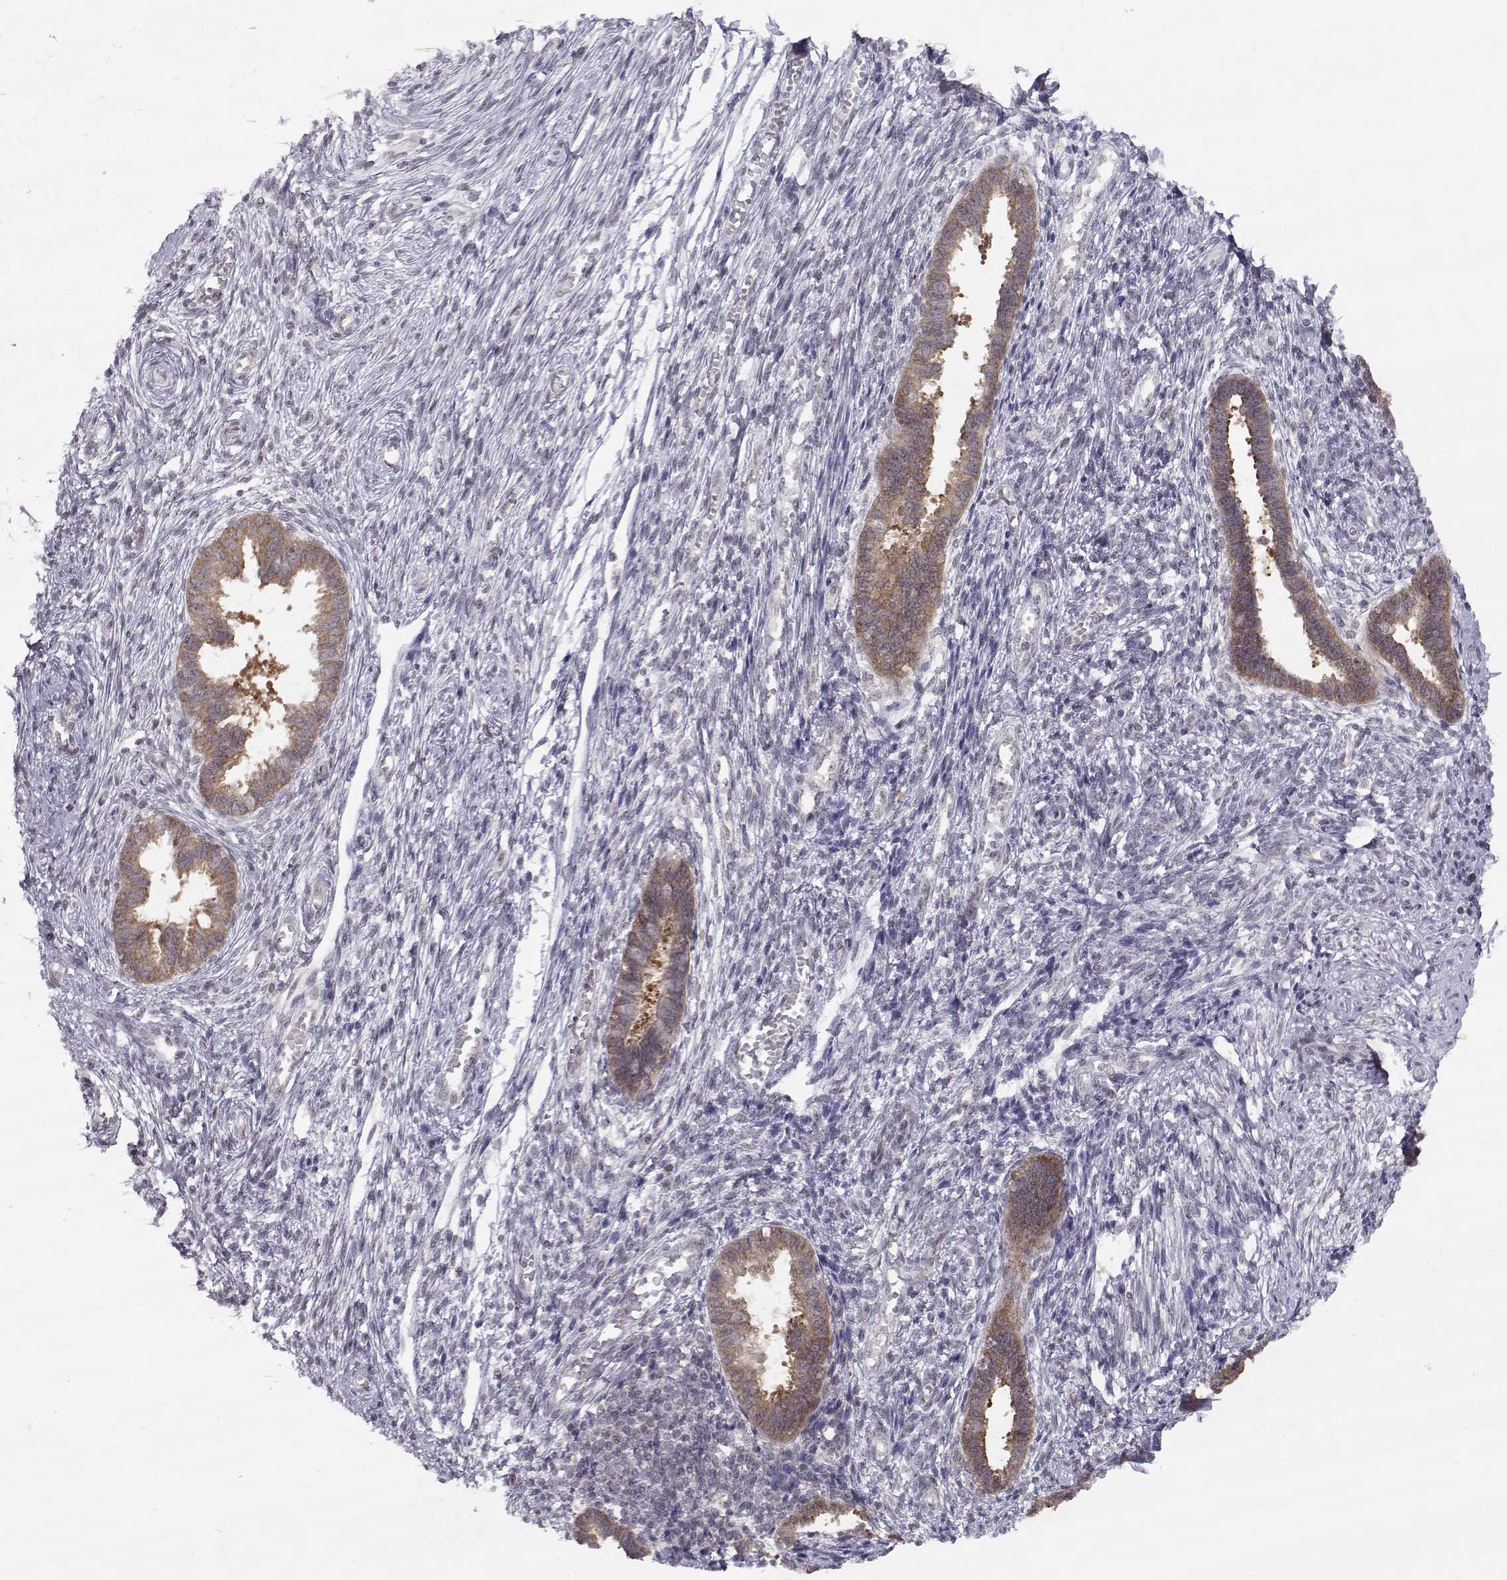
{"staining": {"intensity": "negative", "quantity": "none", "location": "none"}, "tissue": "endometrium", "cell_type": "Cells in endometrial stroma", "image_type": "normal", "snomed": [{"axis": "morphology", "description": "Normal tissue, NOS"}, {"axis": "topography", "description": "Cervix"}, {"axis": "topography", "description": "Endometrium"}], "caption": "Cells in endometrial stroma show no significant protein expression in benign endometrium. (Stains: DAB (3,3'-diaminobenzidine) immunohistochemistry with hematoxylin counter stain, Microscopy: brightfield microscopy at high magnification).", "gene": "KIF13B", "patient": {"sex": "female", "age": 37}}